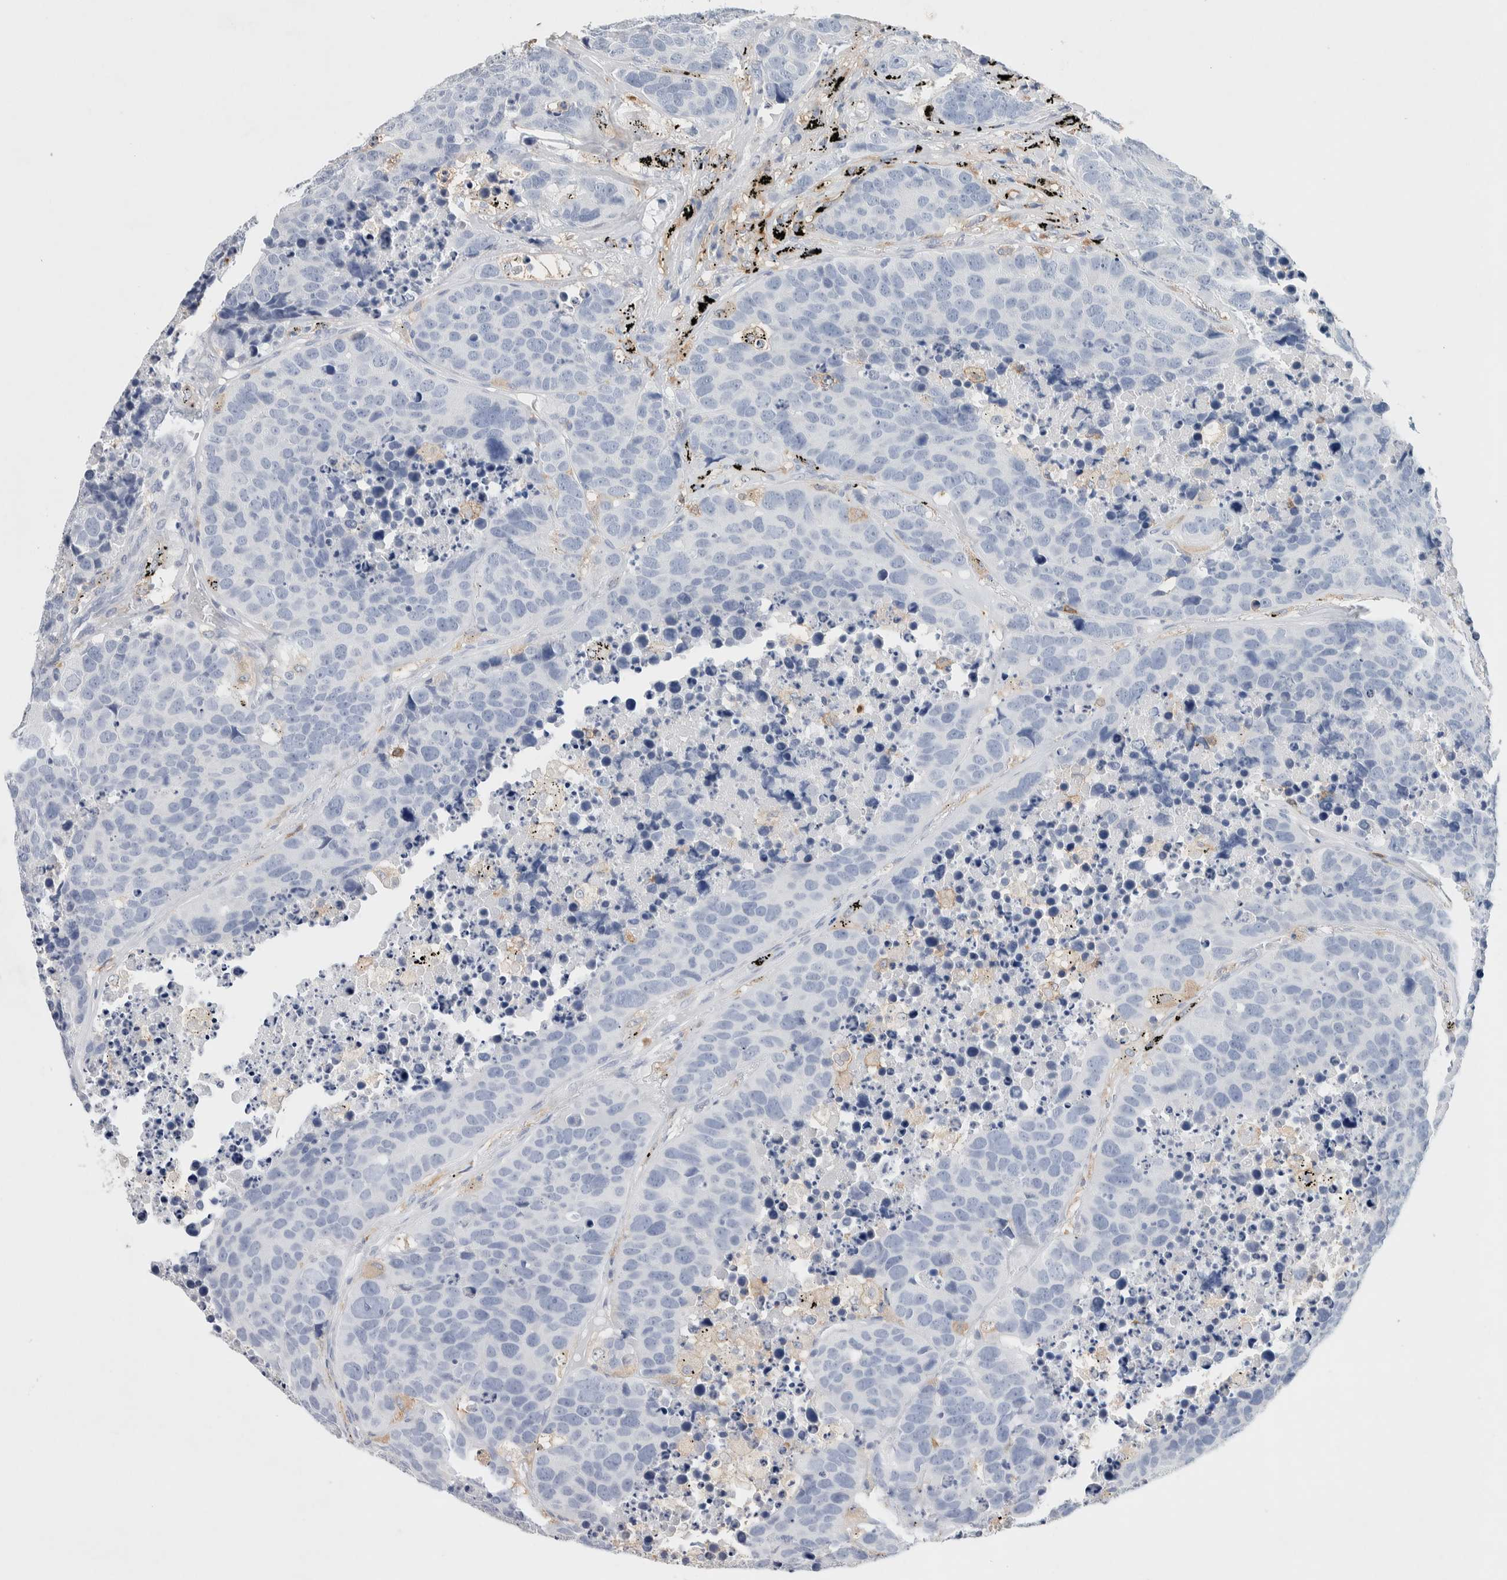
{"staining": {"intensity": "negative", "quantity": "none", "location": "none"}, "tissue": "carcinoid", "cell_type": "Tumor cells", "image_type": "cancer", "snomed": [{"axis": "morphology", "description": "Carcinoid, malignant, NOS"}, {"axis": "topography", "description": "Lung"}], "caption": "The immunohistochemistry histopathology image has no significant positivity in tumor cells of carcinoid (malignant) tissue. The staining is performed using DAB (3,3'-diaminobenzidine) brown chromogen with nuclei counter-stained in using hematoxylin.", "gene": "NCF2", "patient": {"sex": "male", "age": 60}}